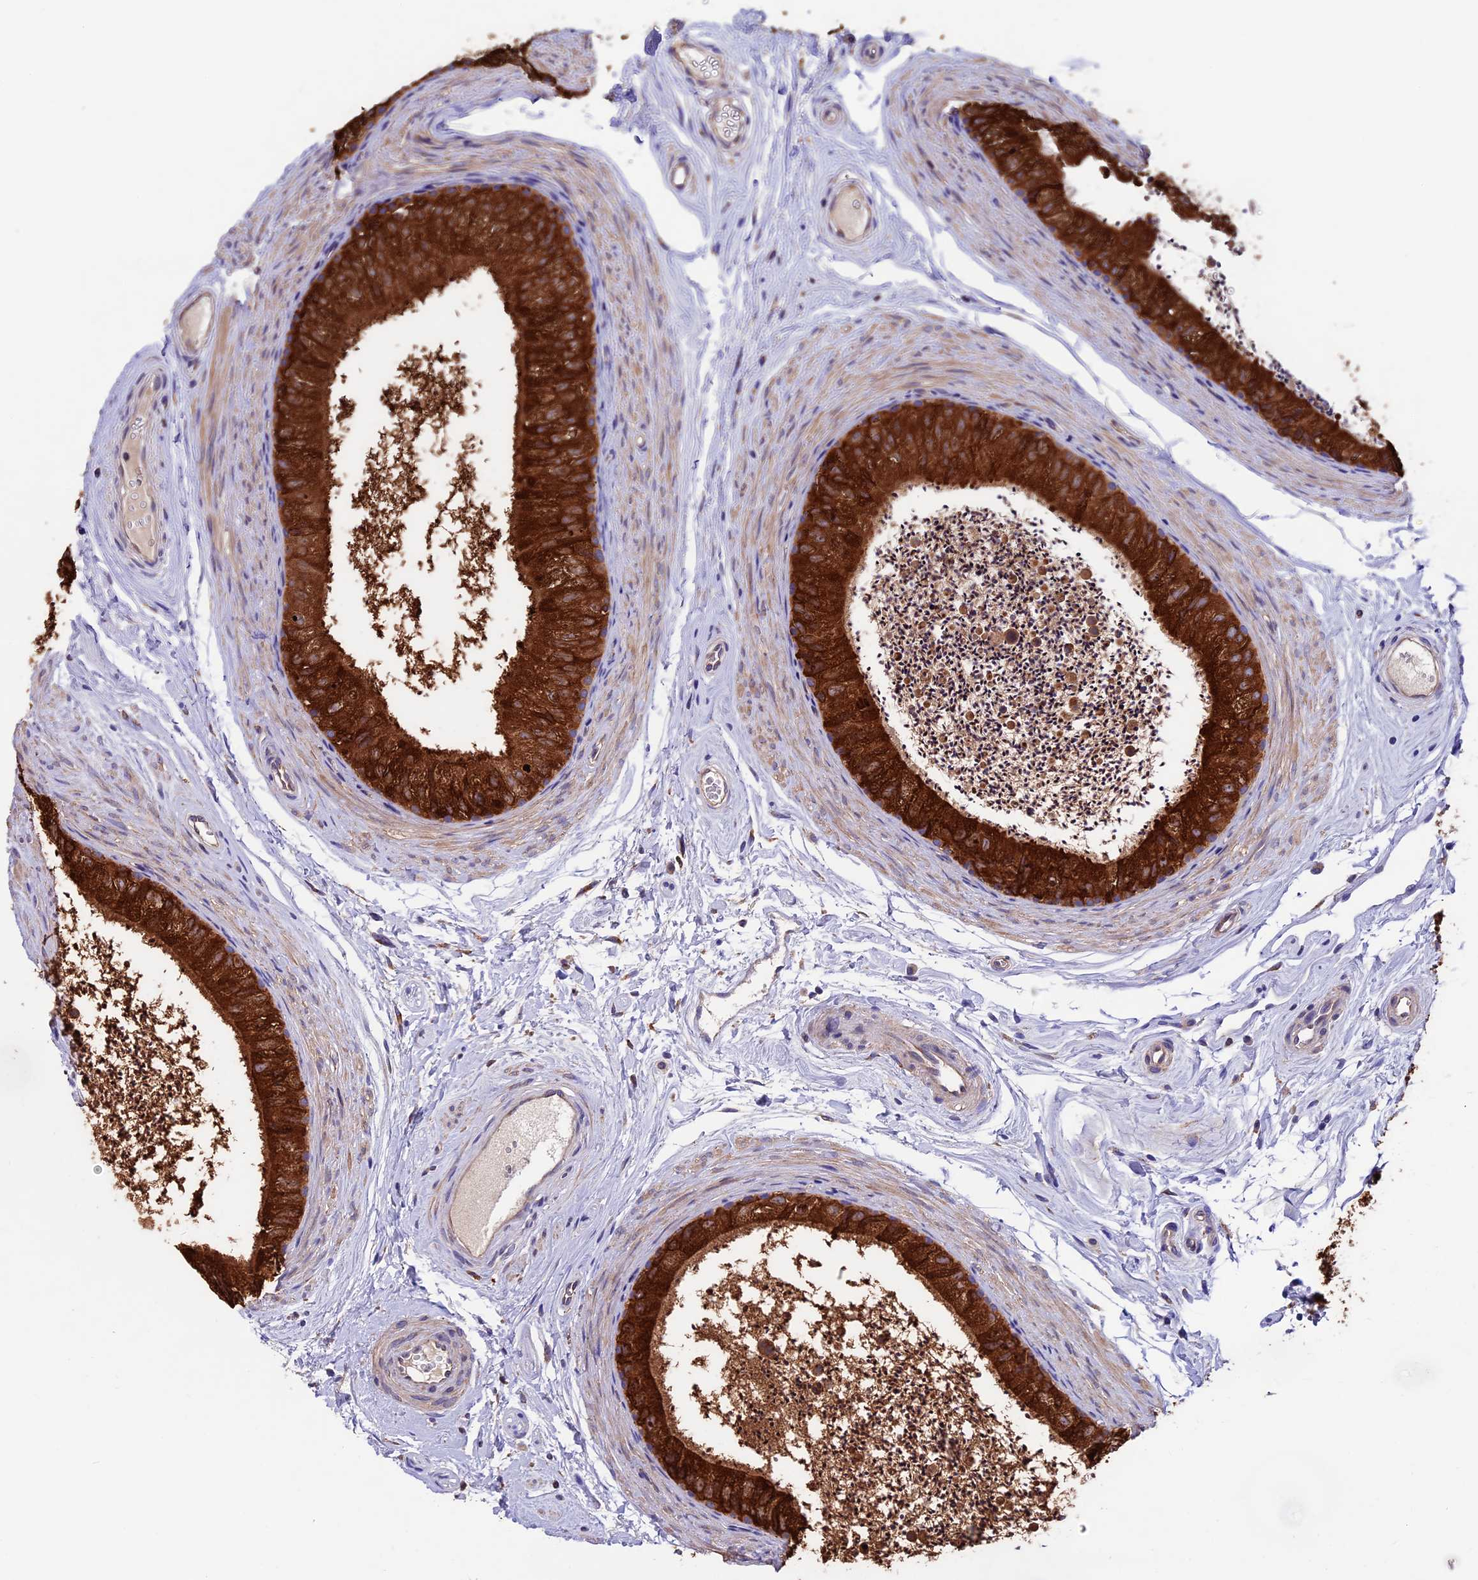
{"staining": {"intensity": "strong", "quantity": ">75%", "location": "cytoplasmic/membranous"}, "tissue": "epididymis", "cell_type": "Glandular cells", "image_type": "normal", "snomed": [{"axis": "morphology", "description": "Normal tissue, NOS"}, {"axis": "topography", "description": "Epididymis"}], "caption": "Immunohistochemical staining of normal human epididymis displays high levels of strong cytoplasmic/membranous expression in approximately >75% of glandular cells.", "gene": "BTBD3", "patient": {"sex": "male", "age": 56}}